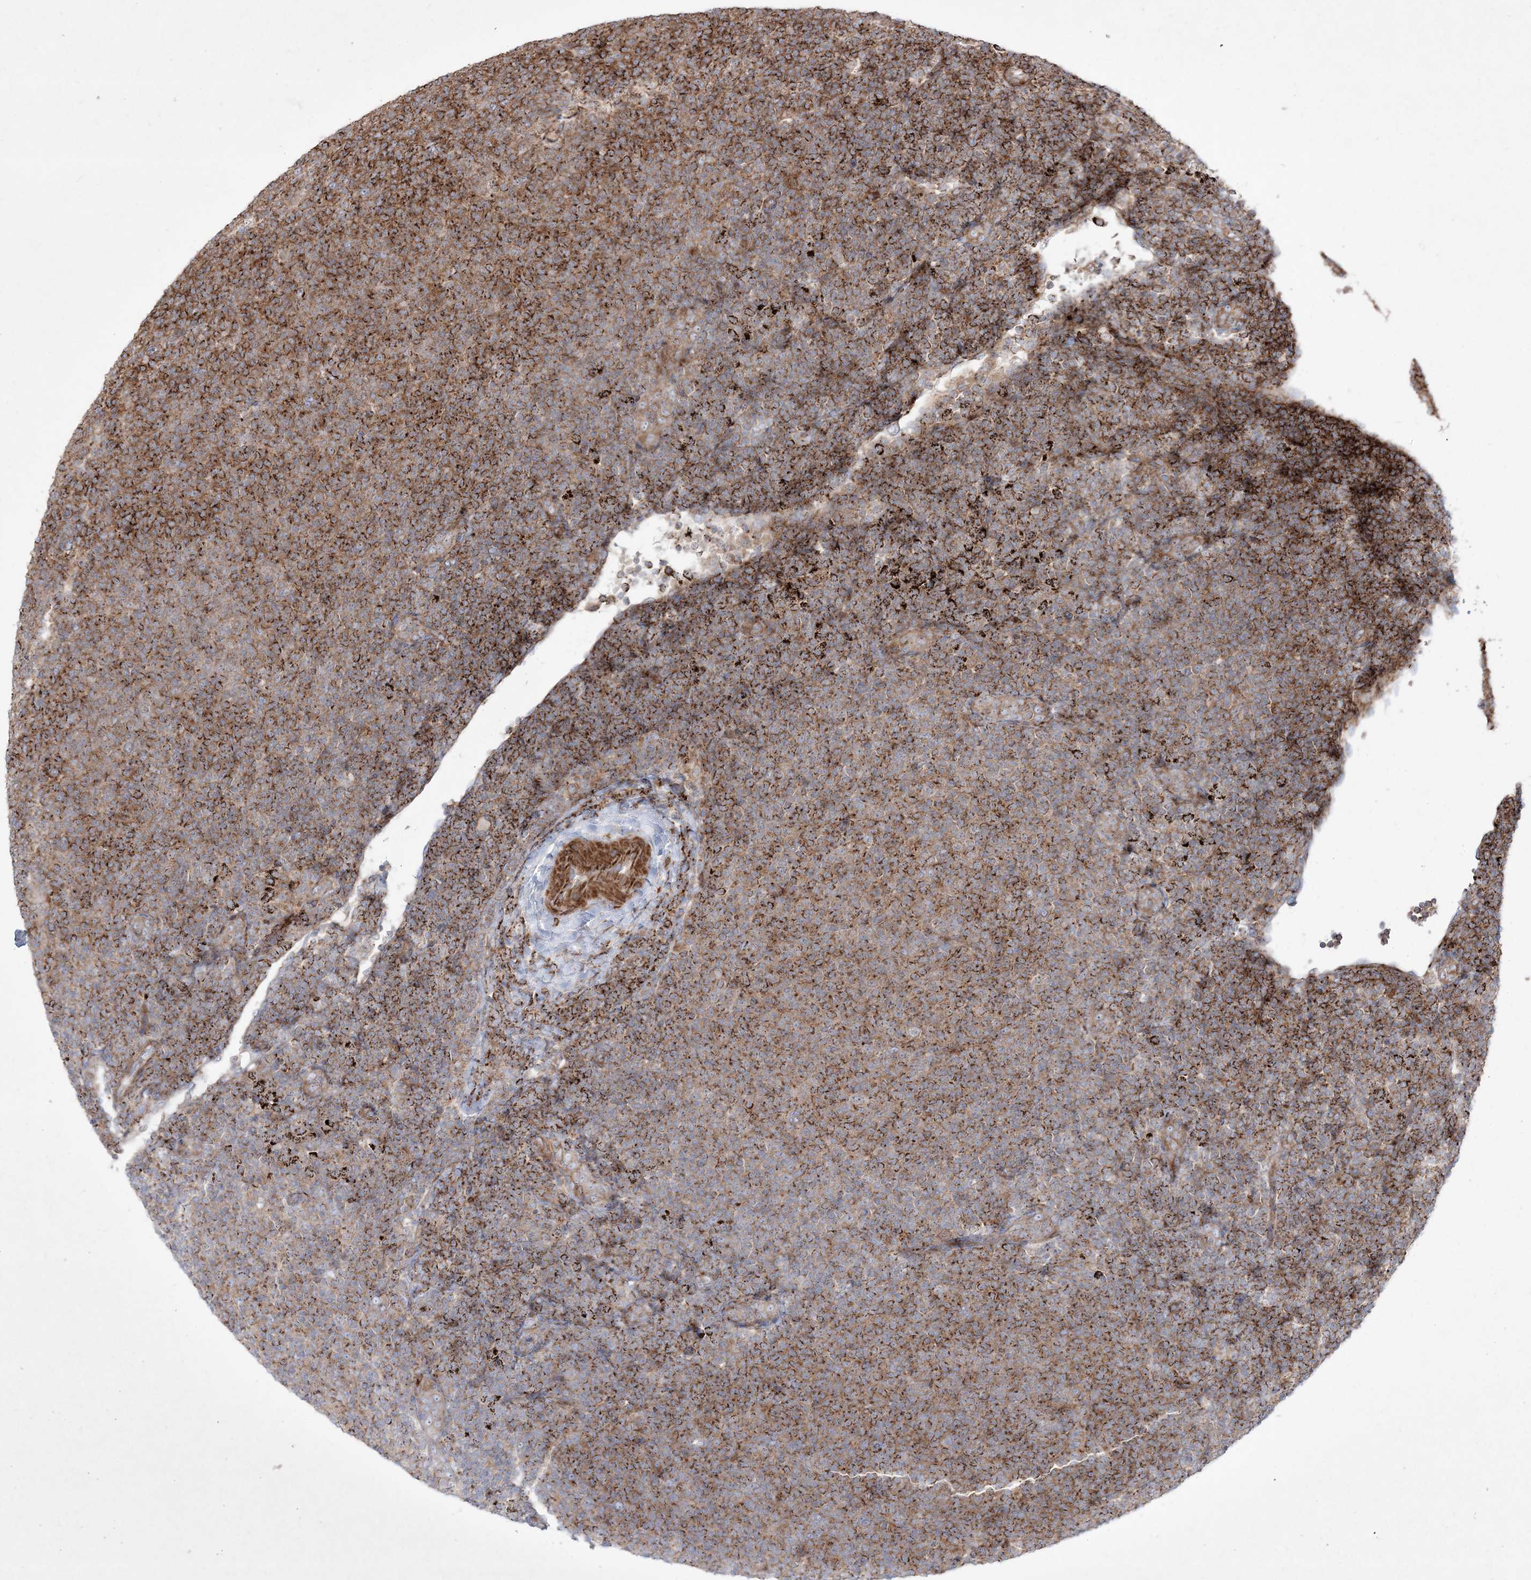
{"staining": {"intensity": "moderate", "quantity": ">75%", "location": "cytoplasmic/membranous"}, "tissue": "lymphoma", "cell_type": "Tumor cells", "image_type": "cancer", "snomed": [{"axis": "morphology", "description": "Malignant lymphoma, non-Hodgkin's type, Low grade"}, {"axis": "topography", "description": "Lymph node"}], "caption": "Immunohistochemical staining of low-grade malignant lymphoma, non-Hodgkin's type displays medium levels of moderate cytoplasmic/membranous expression in approximately >75% of tumor cells.", "gene": "RICTOR", "patient": {"sex": "male", "age": 66}}